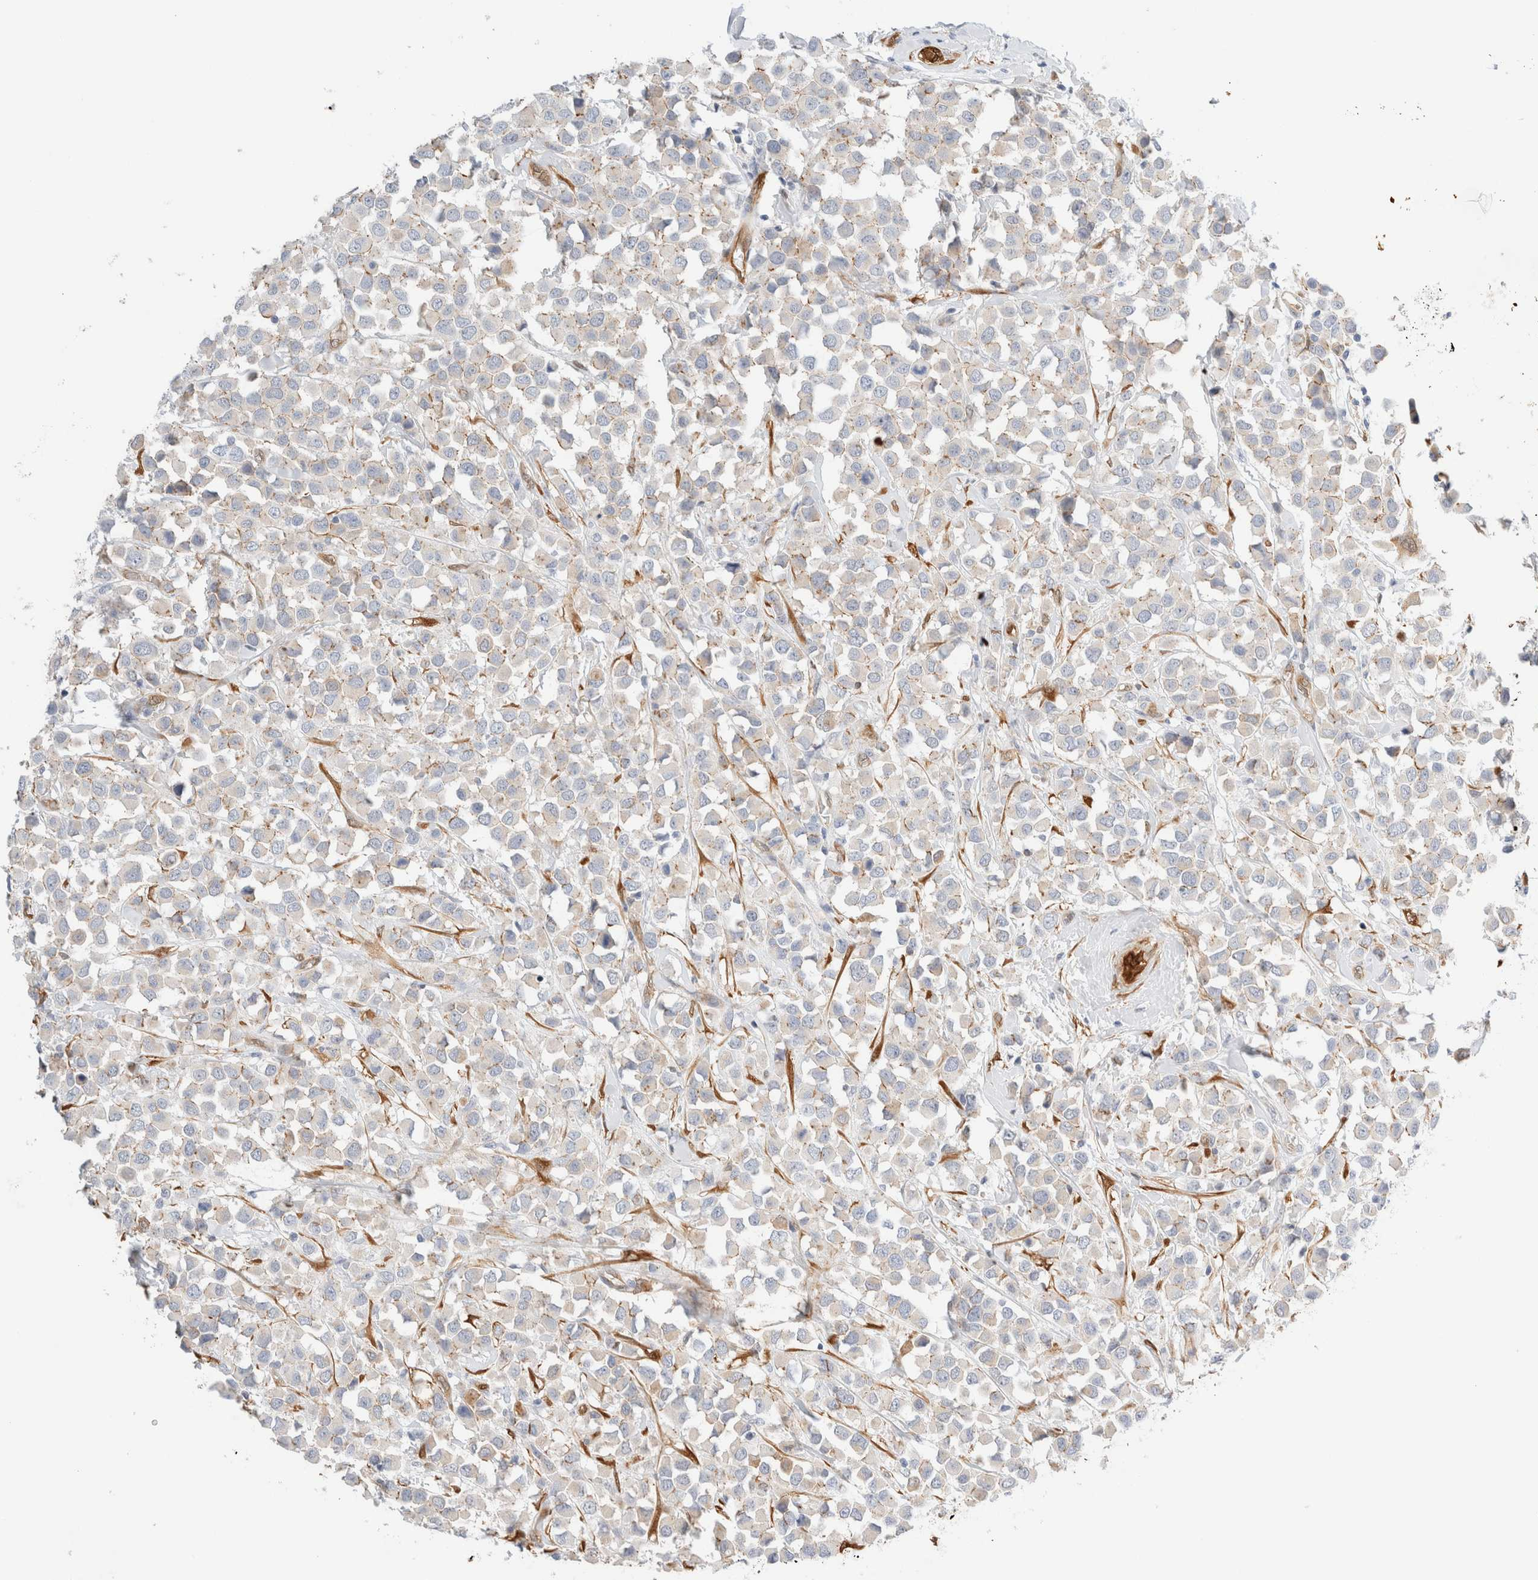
{"staining": {"intensity": "negative", "quantity": "none", "location": "none"}, "tissue": "breast cancer", "cell_type": "Tumor cells", "image_type": "cancer", "snomed": [{"axis": "morphology", "description": "Duct carcinoma"}, {"axis": "topography", "description": "Breast"}], "caption": "Immunohistochemical staining of breast cancer (invasive ductal carcinoma) shows no significant staining in tumor cells. The staining is performed using DAB brown chromogen with nuclei counter-stained in using hematoxylin.", "gene": "LMCD1", "patient": {"sex": "female", "age": 61}}